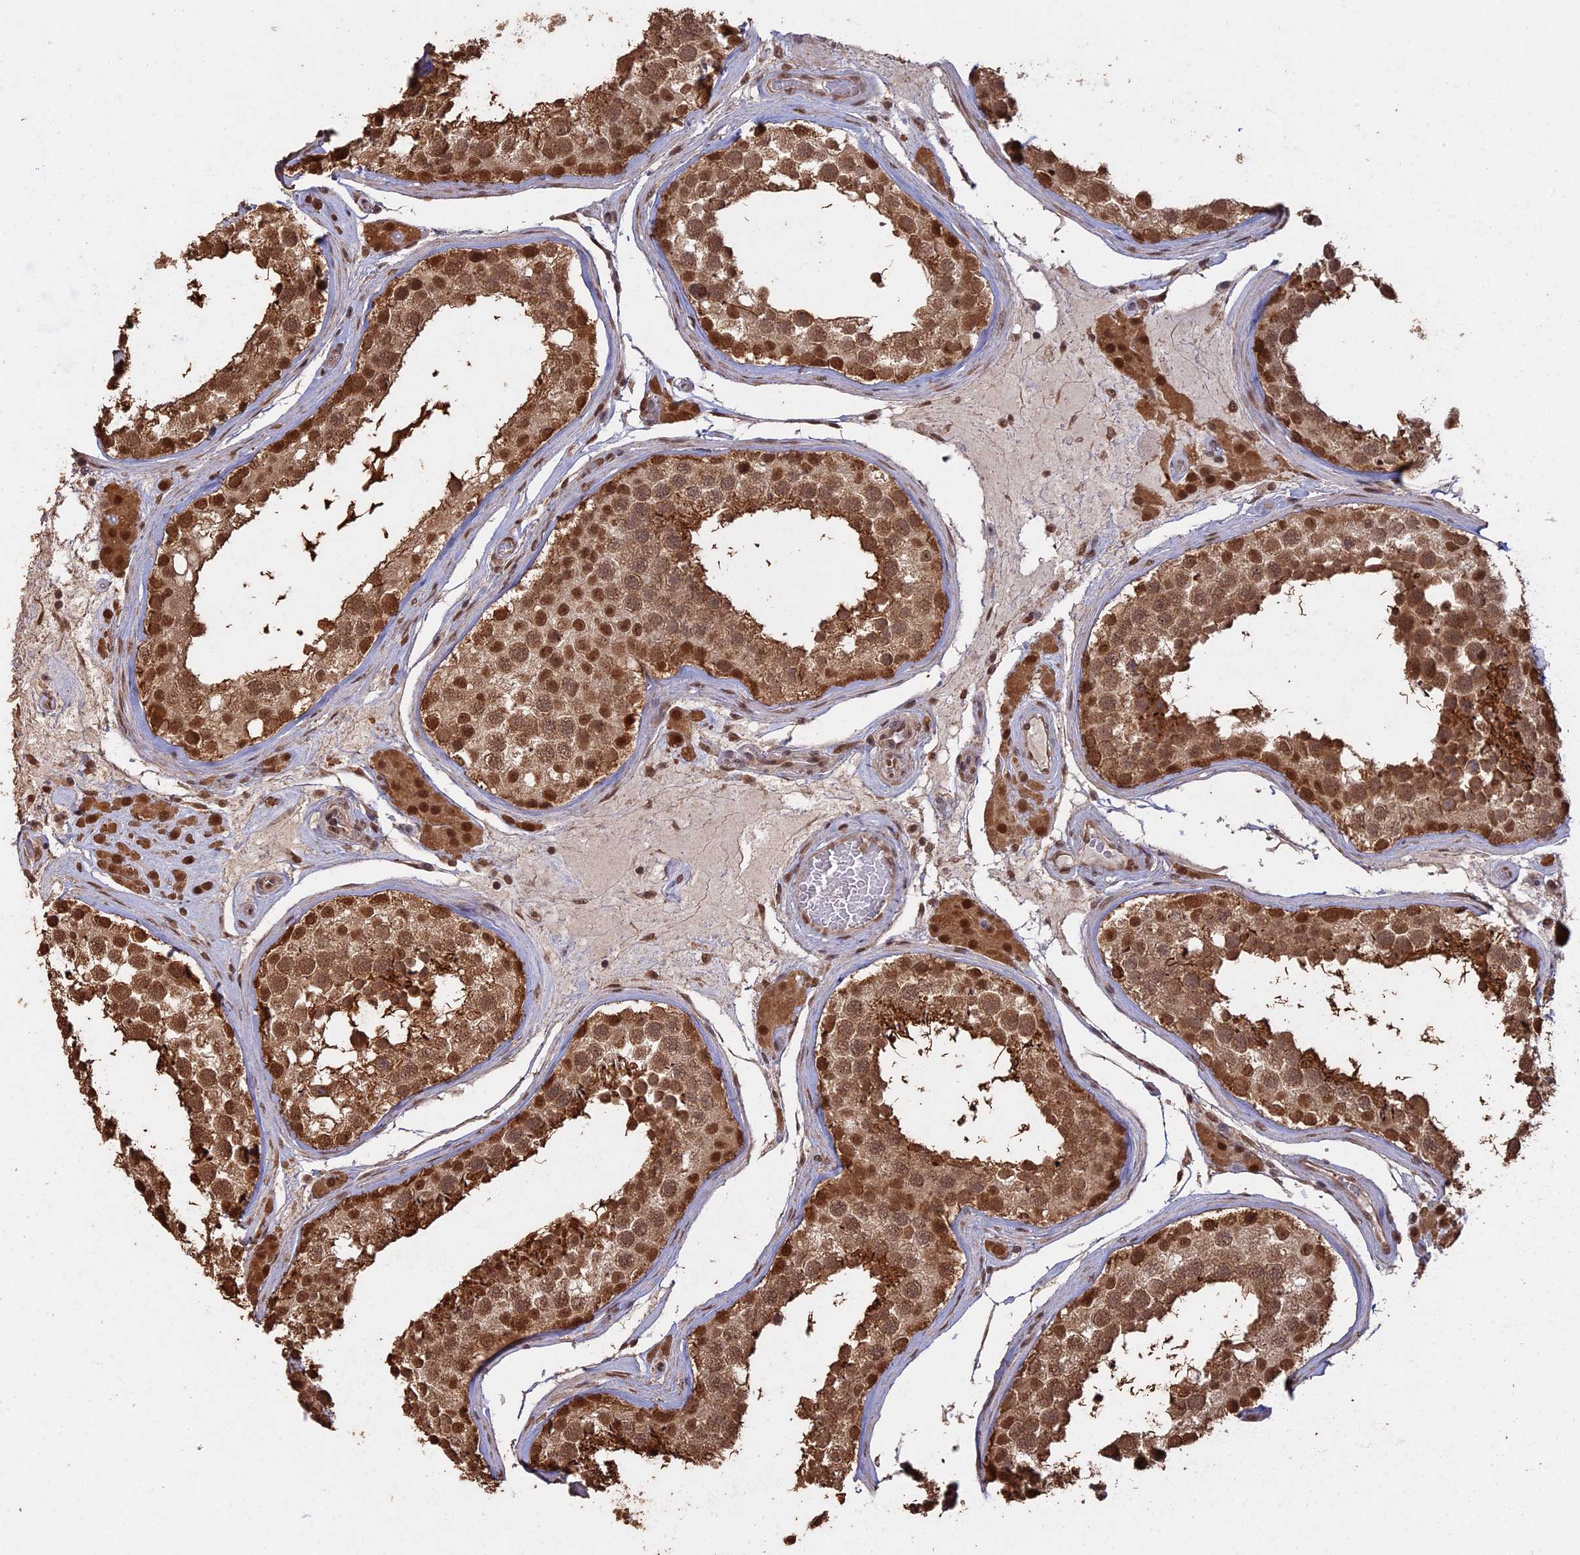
{"staining": {"intensity": "strong", "quantity": ">75%", "location": "cytoplasmic/membranous,nuclear"}, "tissue": "testis", "cell_type": "Cells in seminiferous ducts", "image_type": "normal", "snomed": [{"axis": "morphology", "description": "Normal tissue, NOS"}, {"axis": "topography", "description": "Testis"}], "caption": "A brown stain labels strong cytoplasmic/membranous,nuclear positivity of a protein in cells in seminiferous ducts of benign human testis. (IHC, brightfield microscopy, high magnification).", "gene": "PSMC6", "patient": {"sex": "male", "age": 46}}